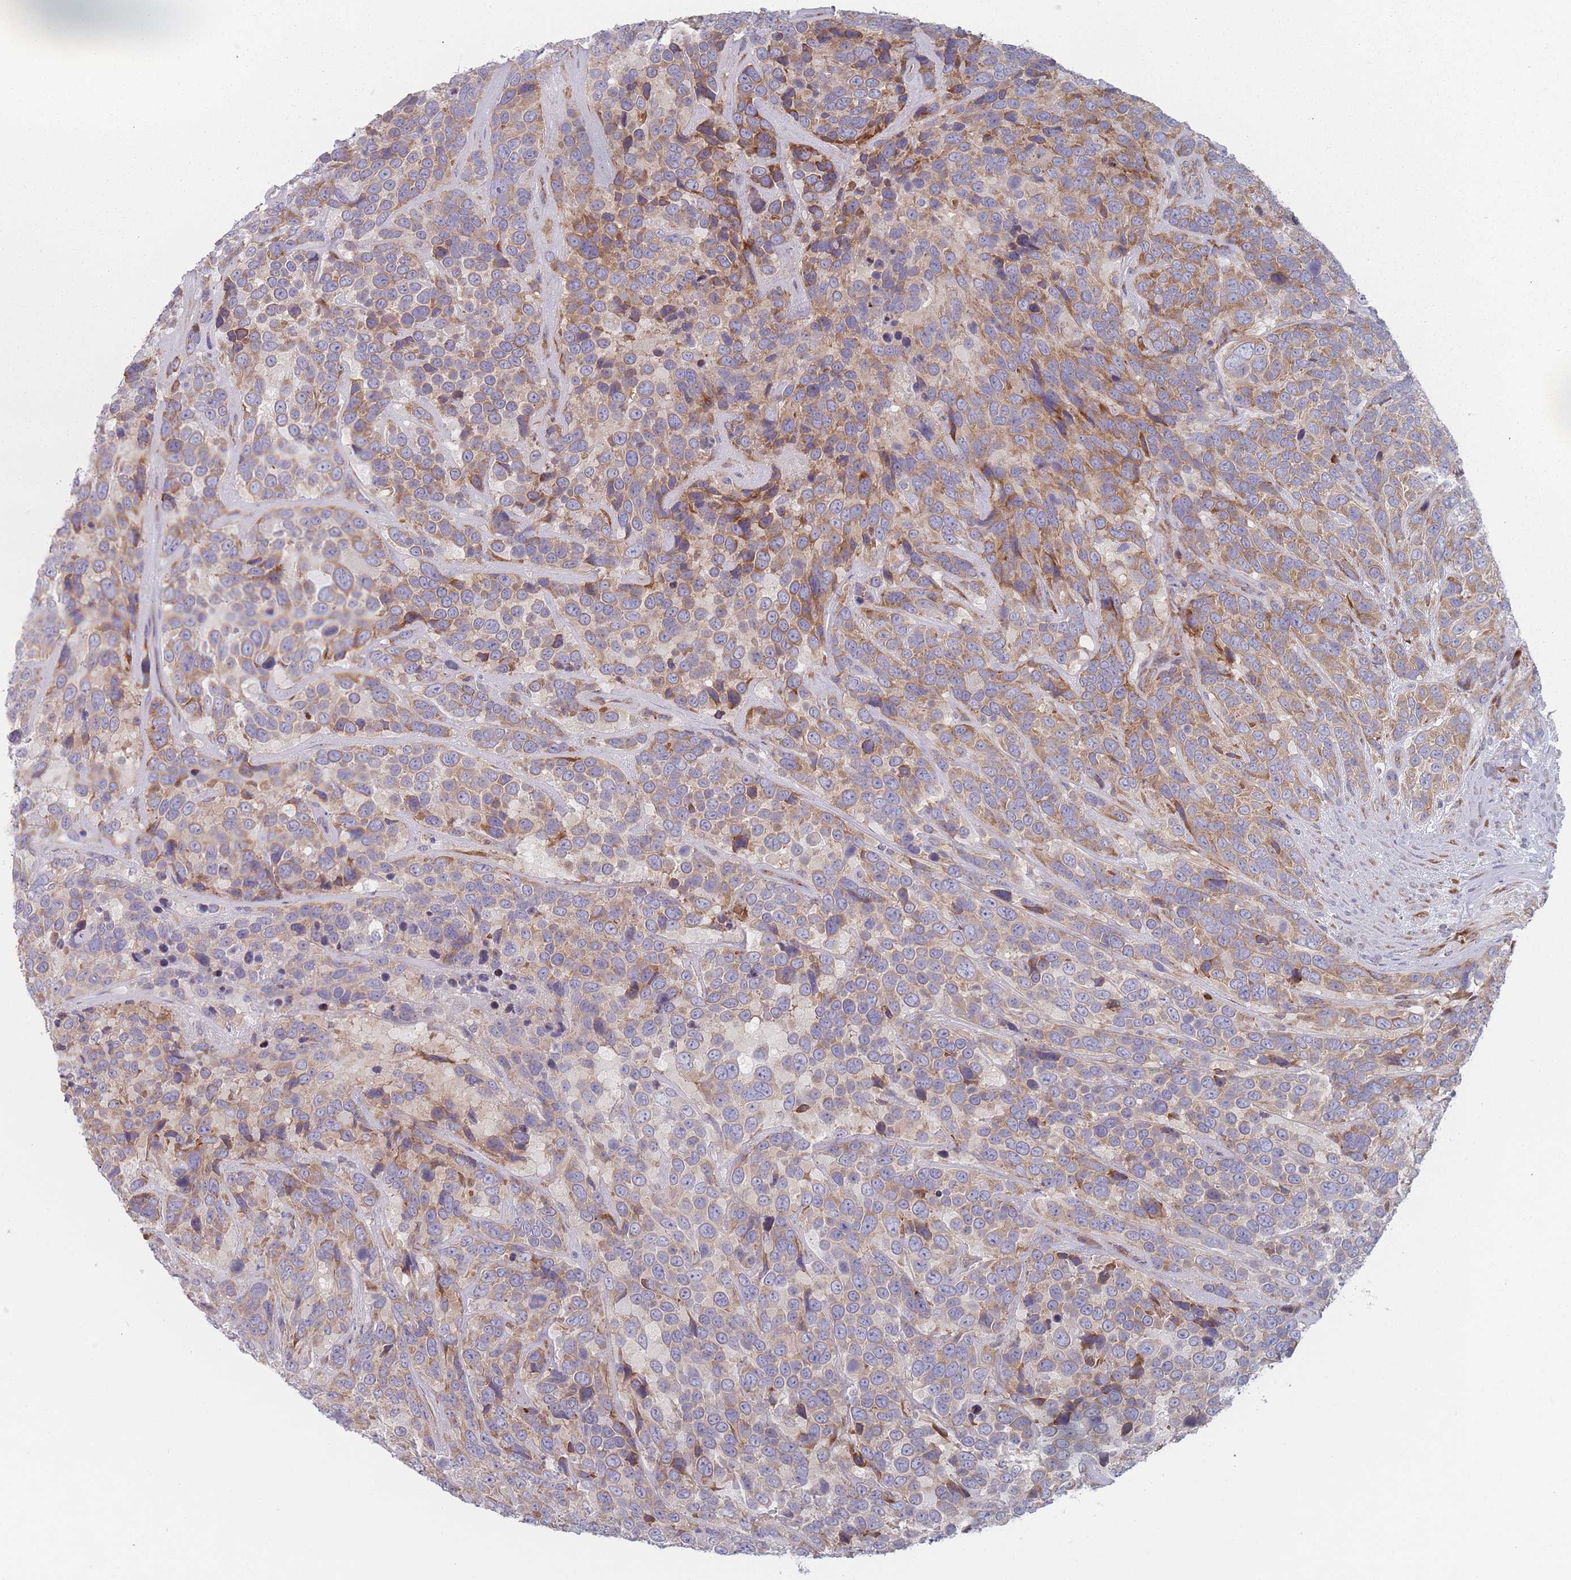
{"staining": {"intensity": "moderate", "quantity": "25%-75%", "location": "cytoplasmic/membranous"}, "tissue": "urothelial cancer", "cell_type": "Tumor cells", "image_type": "cancer", "snomed": [{"axis": "morphology", "description": "Urothelial carcinoma, High grade"}, {"axis": "topography", "description": "Urinary bladder"}], "caption": "Immunohistochemical staining of urothelial carcinoma (high-grade) reveals moderate cytoplasmic/membranous protein staining in approximately 25%-75% of tumor cells.", "gene": "CACNG5", "patient": {"sex": "female", "age": 70}}